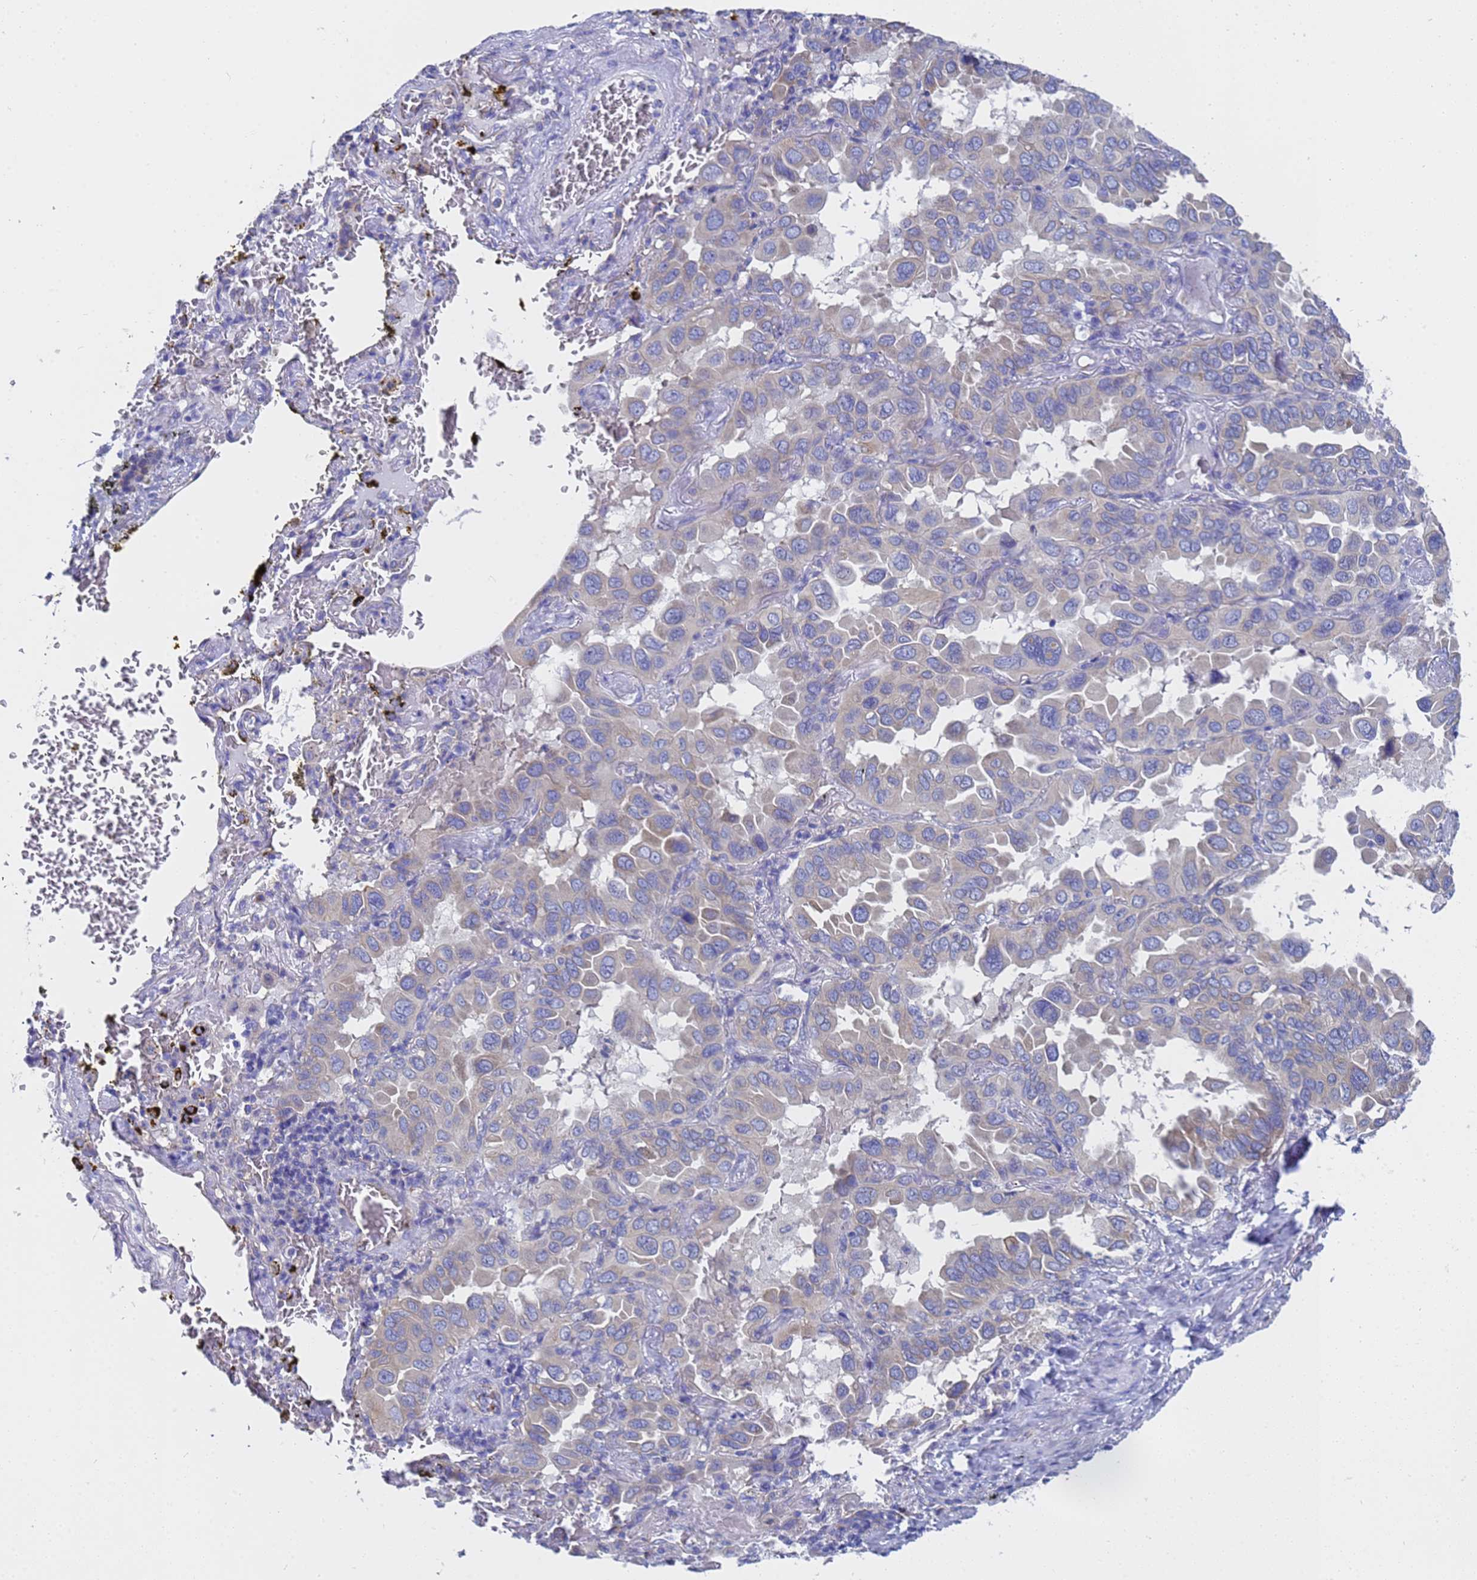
{"staining": {"intensity": "weak", "quantity": "<25%", "location": "cytoplasmic/membranous"}, "tissue": "lung cancer", "cell_type": "Tumor cells", "image_type": "cancer", "snomed": [{"axis": "morphology", "description": "Adenocarcinoma, NOS"}, {"axis": "topography", "description": "Lung"}], "caption": "Human lung cancer (adenocarcinoma) stained for a protein using immunohistochemistry reveals no positivity in tumor cells.", "gene": "TM4SF4", "patient": {"sex": "male", "age": 64}}